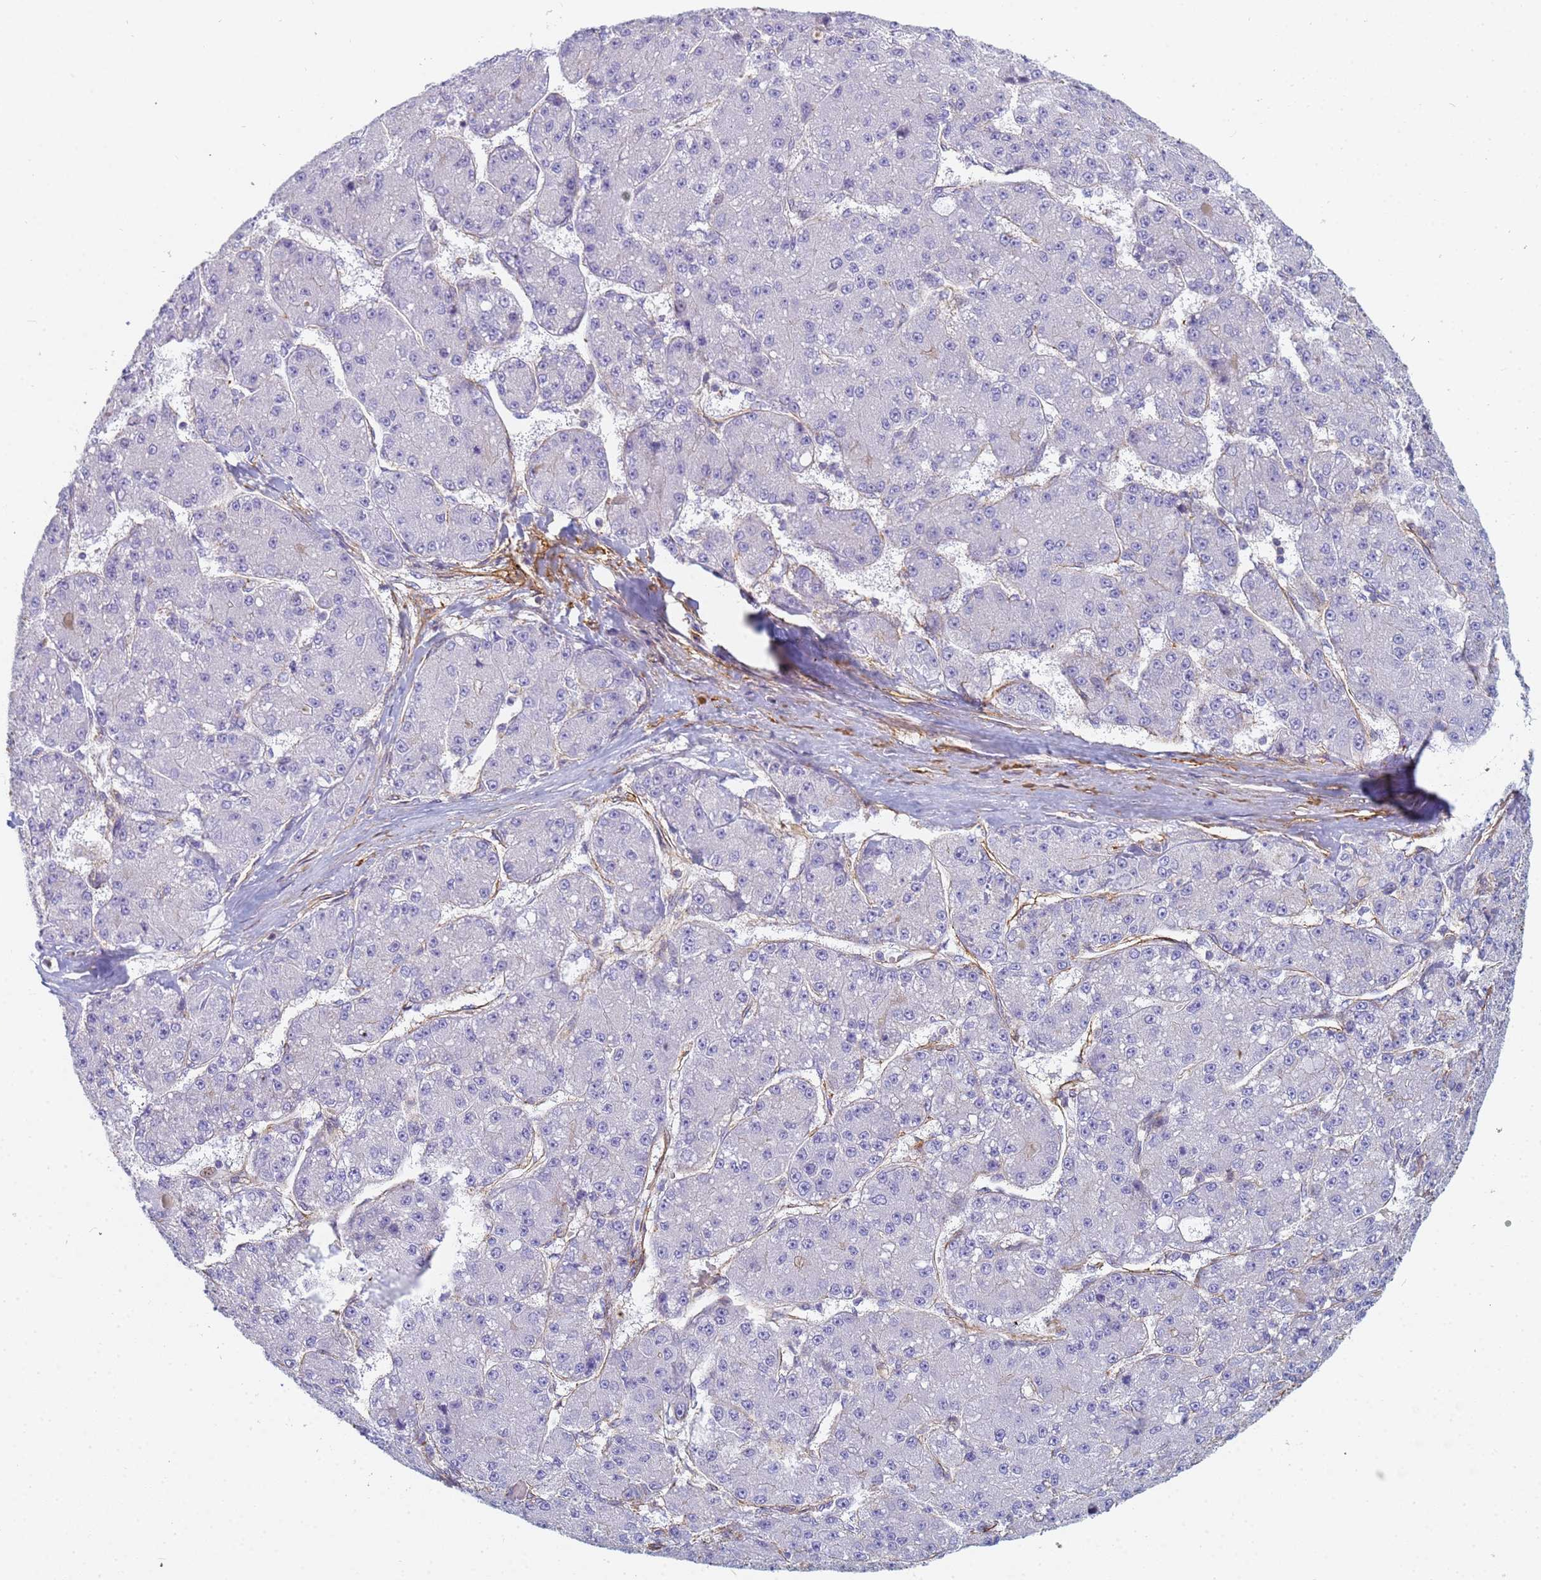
{"staining": {"intensity": "negative", "quantity": "none", "location": "none"}, "tissue": "liver cancer", "cell_type": "Tumor cells", "image_type": "cancer", "snomed": [{"axis": "morphology", "description": "Carcinoma, Hepatocellular, NOS"}, {"axis": "topography", "description": "Liver"}], "caption": "There is no significant positivity in tumor cells of liver cancer.", "gene": "TPM1", "patient": {"sex": "male", "age": 67}}